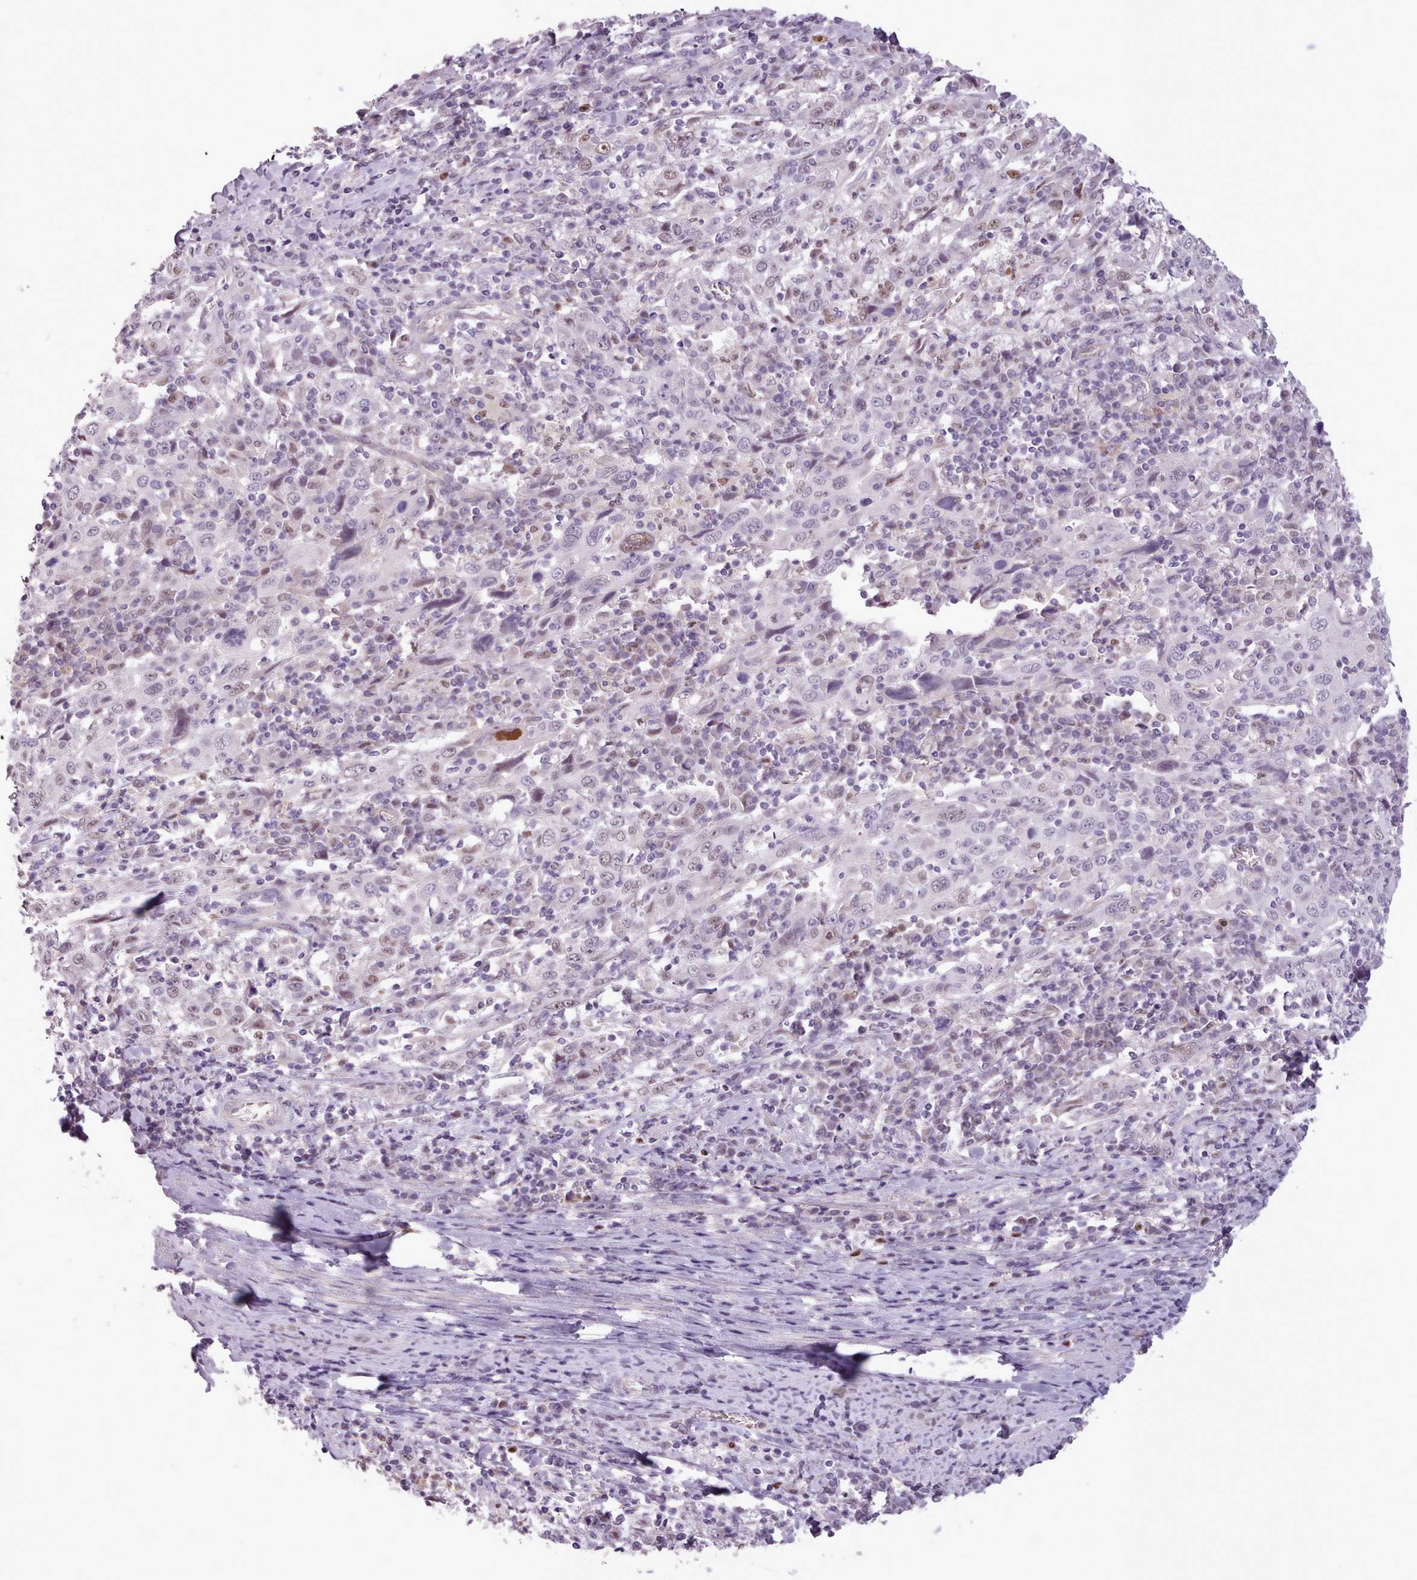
{"staining": {"intensity": "moderate", "quantity": "<25%", "location": "nuclear"}, "tissue": "cervical cancer", "cell_type": "Tumor cells", "image_type": "cancer", "snomed": [{"axis": "morphology", "description": "Squamous cell carcinoma, NOS"}, {"axis": "topography", "description": "Cervix"}], "caption": "This image exhibits cervical cancer (squamous cell carcinoma) stained with IHC to label a protein in brown. The nuclear of tumor cells show moderate positivity for the protein. Nuclei are counter-stained blue.", "gene": "SLURP1", "patient": {"sex": "female", "age": 46}}